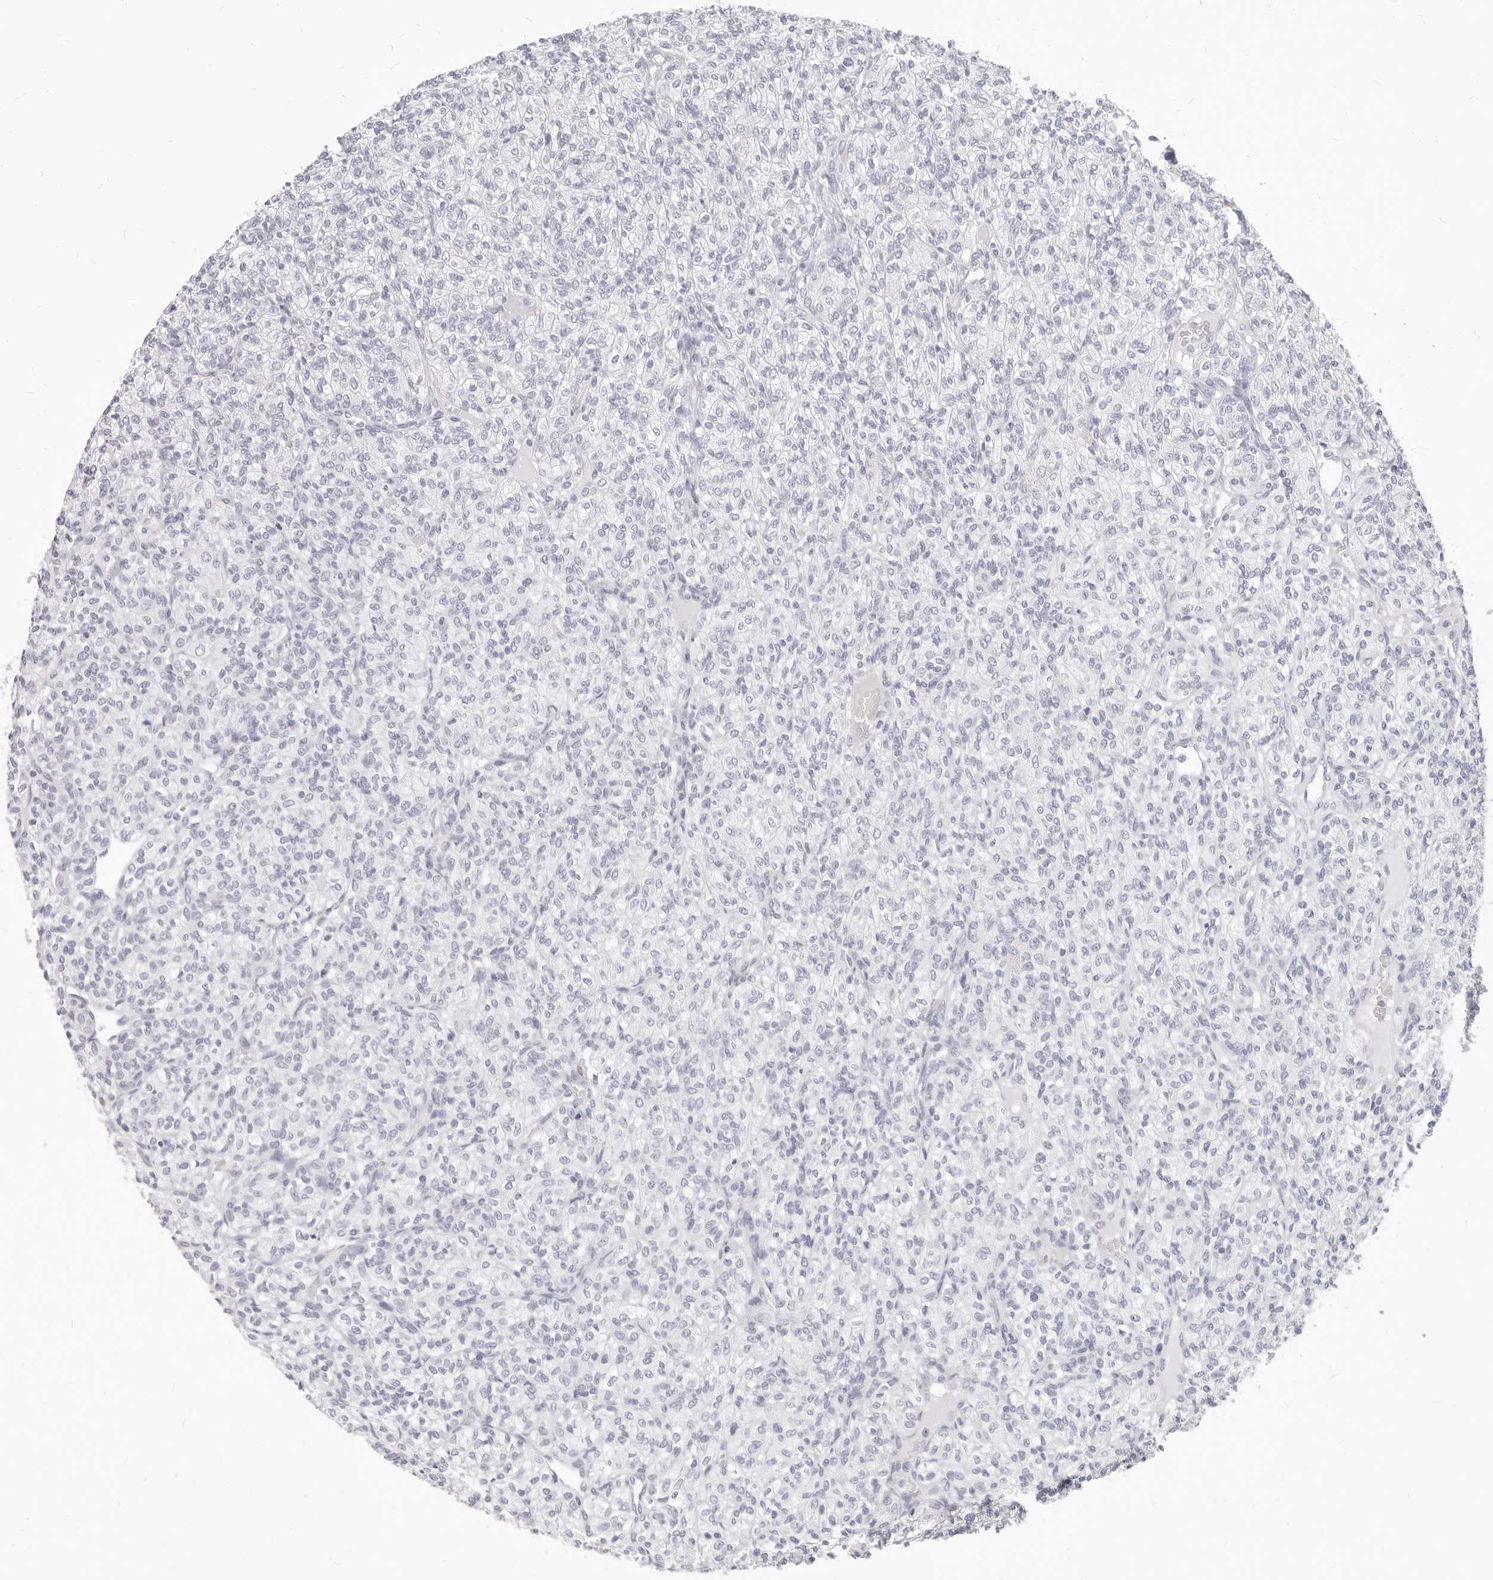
{"staining": {"intensity": "negative", "quantity": "none", "location": "none"}, "tissue": "renal cancer", "cell_type": "Tumor cells", "image_type": "cancer", "snomed": [{"axis": "morphology", "description": "Adenocarcinoma, NOS"}, {"axis": "topography", "description": "Kidney"}], "caption": "This micrograph is of renal adenocarcinoma stained with immunohistochemistry (IHC) to label a protein in brown with the nuclei are counter-stained blue. There is no staining in tumor cells.", "gene": "CAMP", "patient": {"sex": "male", "age": 77}}